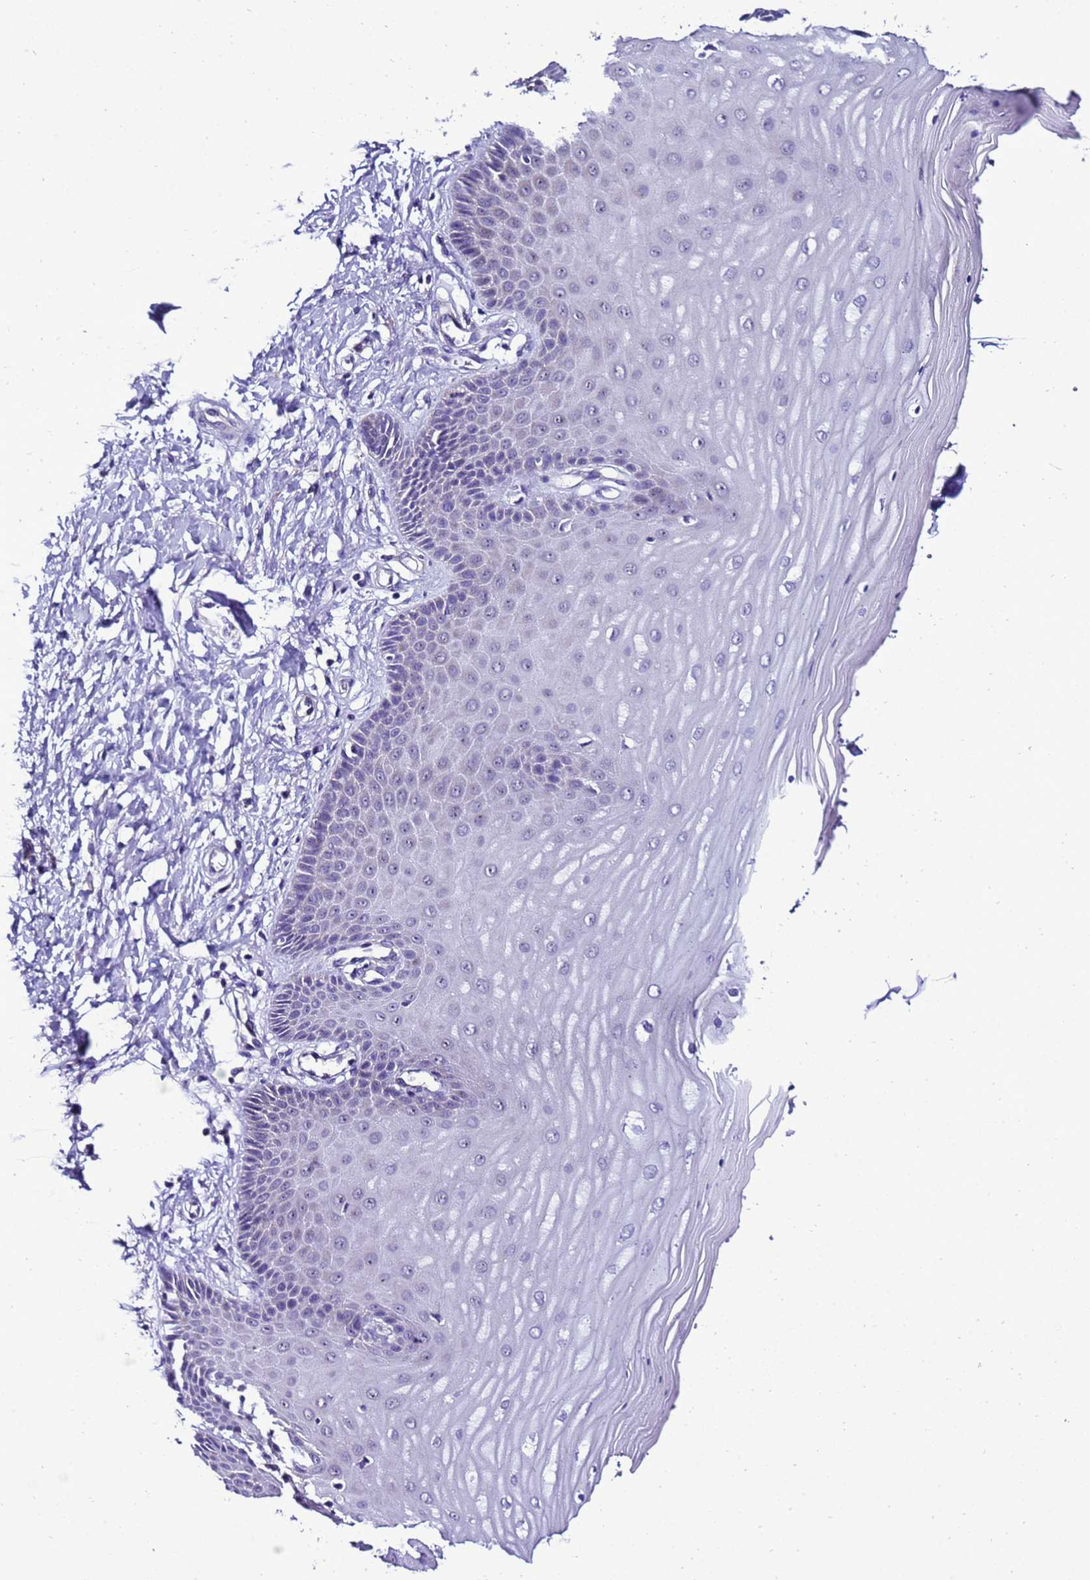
{"staining": {"intensity": "negative", "quantity": "none", "location": "none"}, "tissue": "cervix", "cell_type": "Glandular cells", "image_type": "normal", "snomed": [{"axis": "morphology", "description": "Normal tissue, NOS"}, {"axis": "topography", "description": "Cervix"}], "caption": "DAB (3,3'-diaminobenzidine) immunohistochemical staining of normal human cervix displays no significant expression in glandular cells.", "gene": "DPH6", "patient": {"sex": "female", "age": 55}}